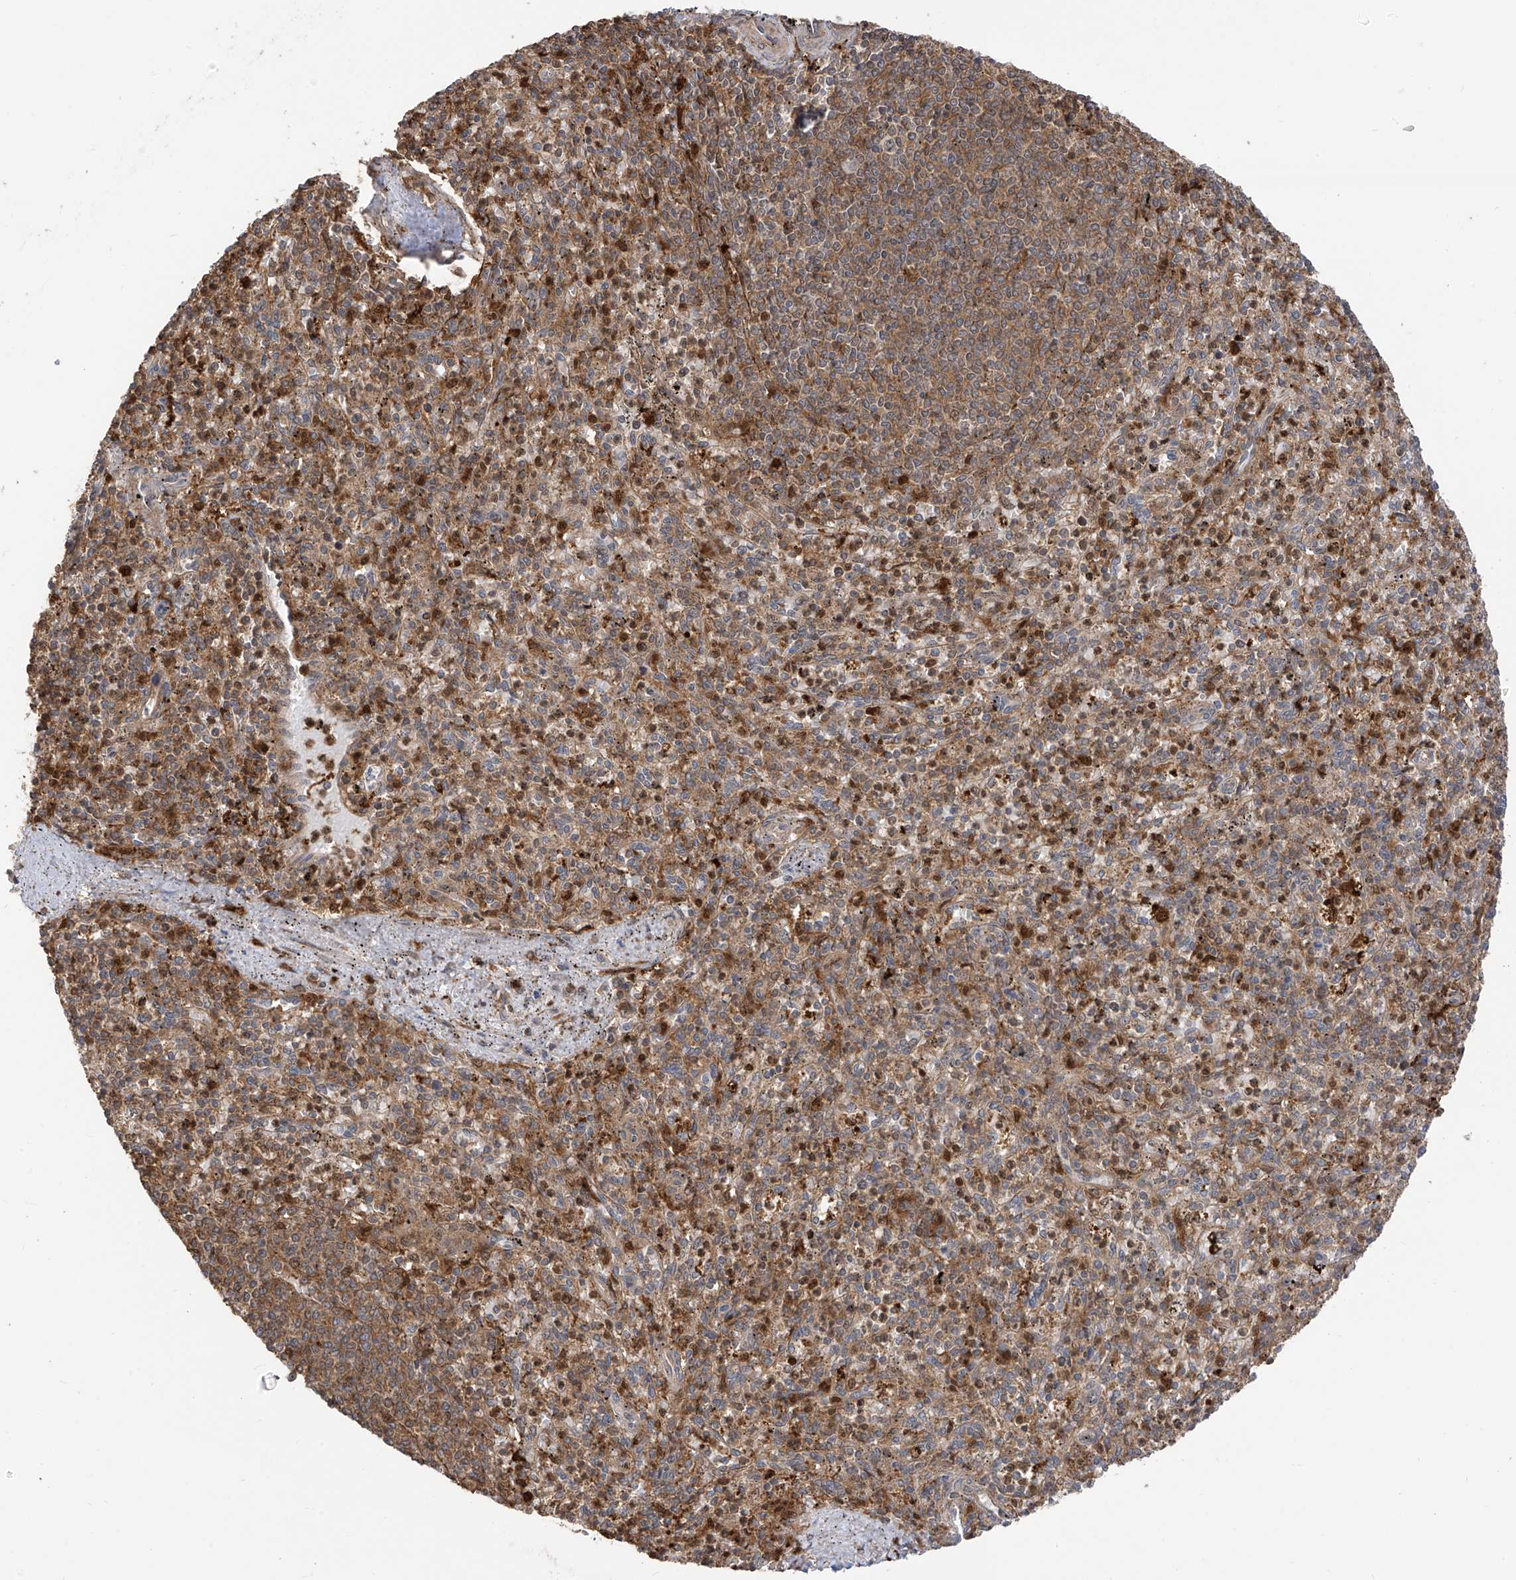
{"staining": {"intensity": "moderate", "quantity": ">75%", "location": "cytoplasmic/membranous"}, "tissue": "spleen", "cell_type": "Cells in red pulp", "image_type": "normal", "snomed": [{"axis": "morphology", "description": "Normal tissue, NOS"}, {"axis": "topography", "description": "Spleen"}], "caption": "This histopathology image displays immunohistochemistry staining of benign human spleen, with medium moderate cytoplasmic/membranous positivity in approximately >75% of cells in red pulp.", "gene": "ATAD2B", "patient": {"sex": "male", "age": 72}}